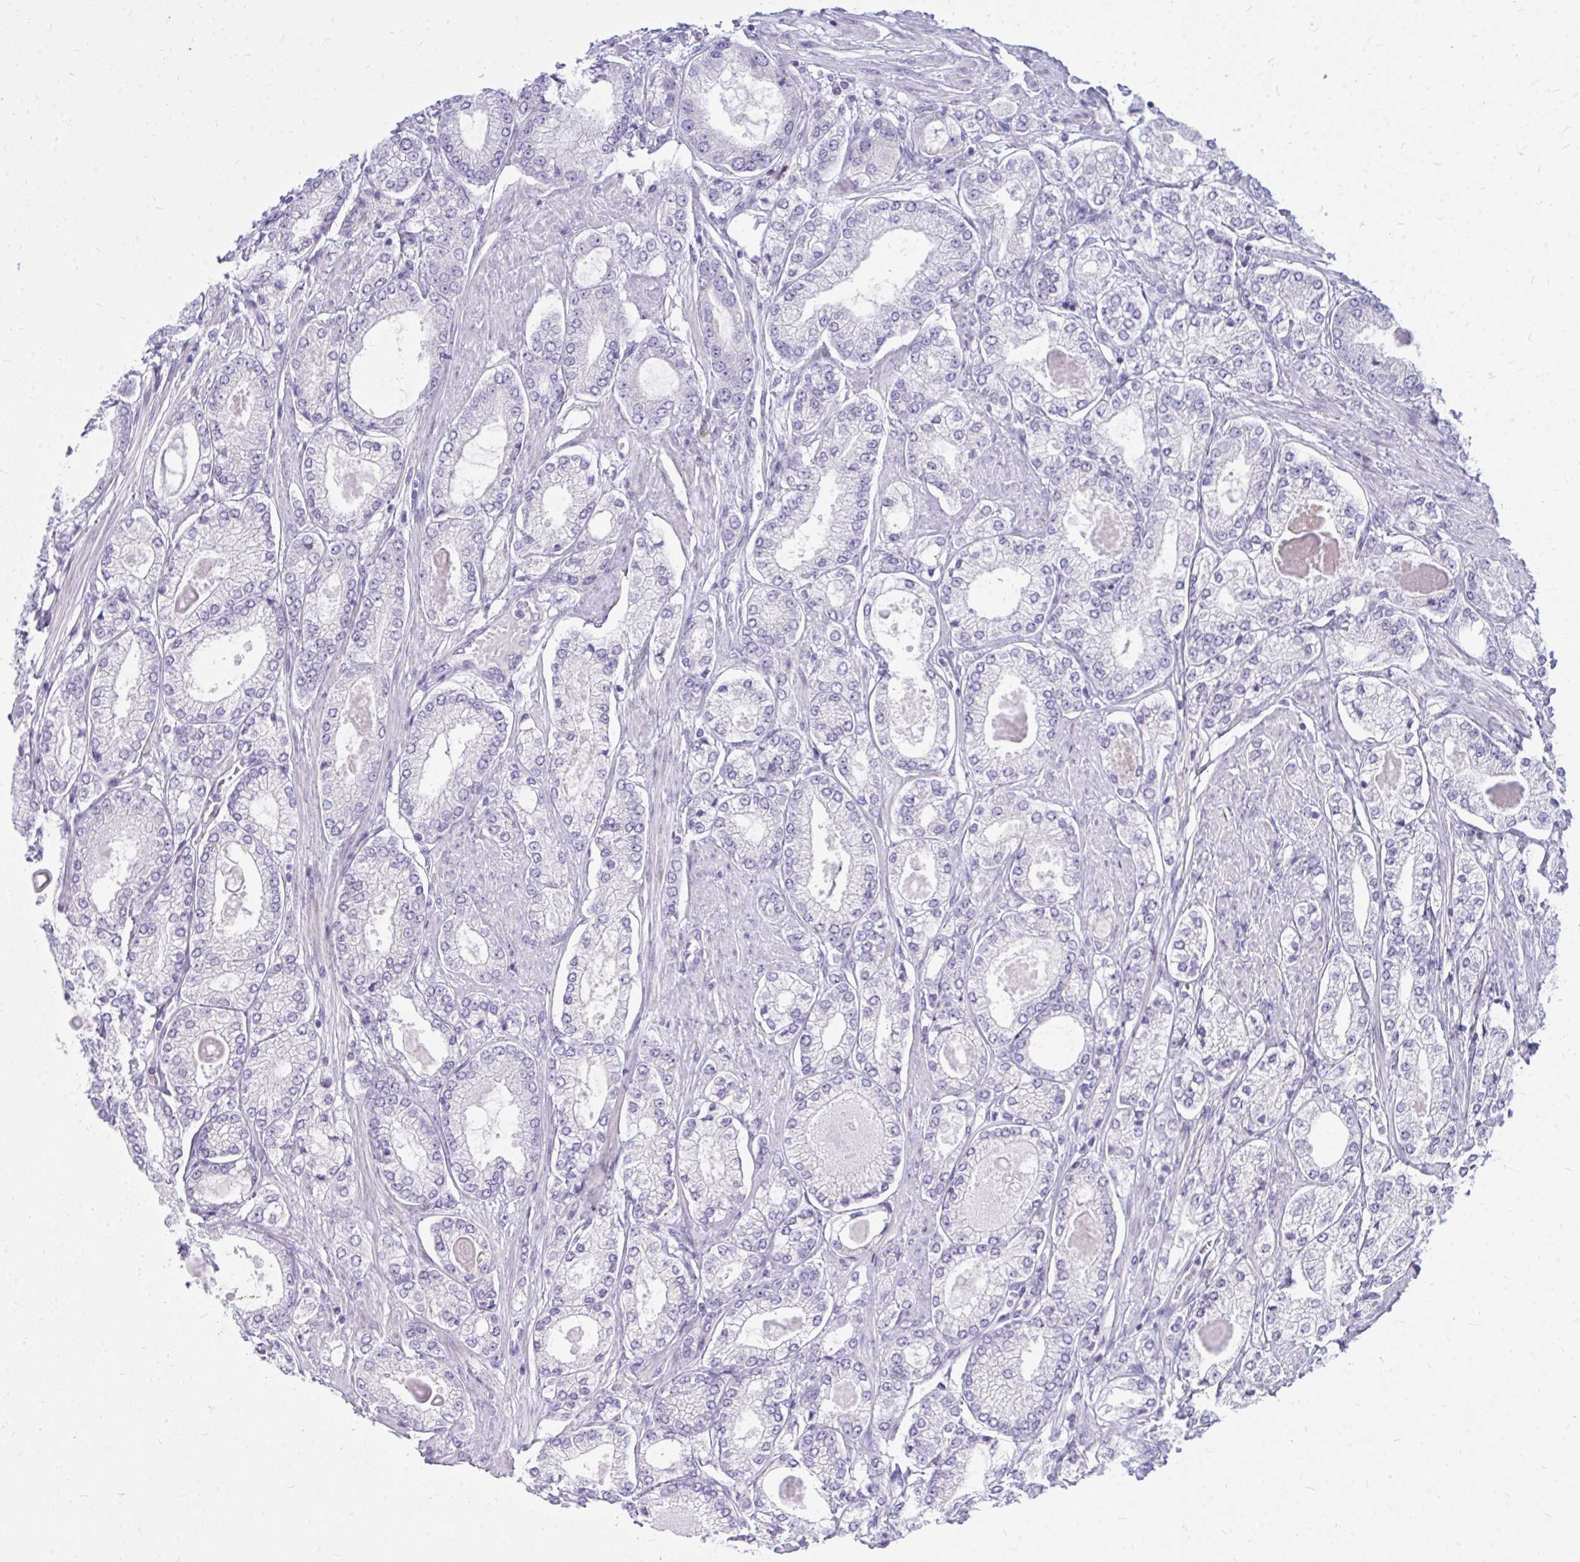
{"staining": {"intensity": "negative", "quantity": "none", "location": "none"}, "tissue": "prostate cancer", "cell_type": "Tumor cells", "image_type": "cancer", "snomed": [{"axis": "morphology", "description": "Adenocarcinoma, High grade"}, {"axis": "topography", "description": "Prostate"}], "caption": "Tumor cells are negative for protein expression in human prostate adenocarcinoma (high-grade).", "gene": "ZSCAN25", "patient": {"sex": "male", "age": 68}}